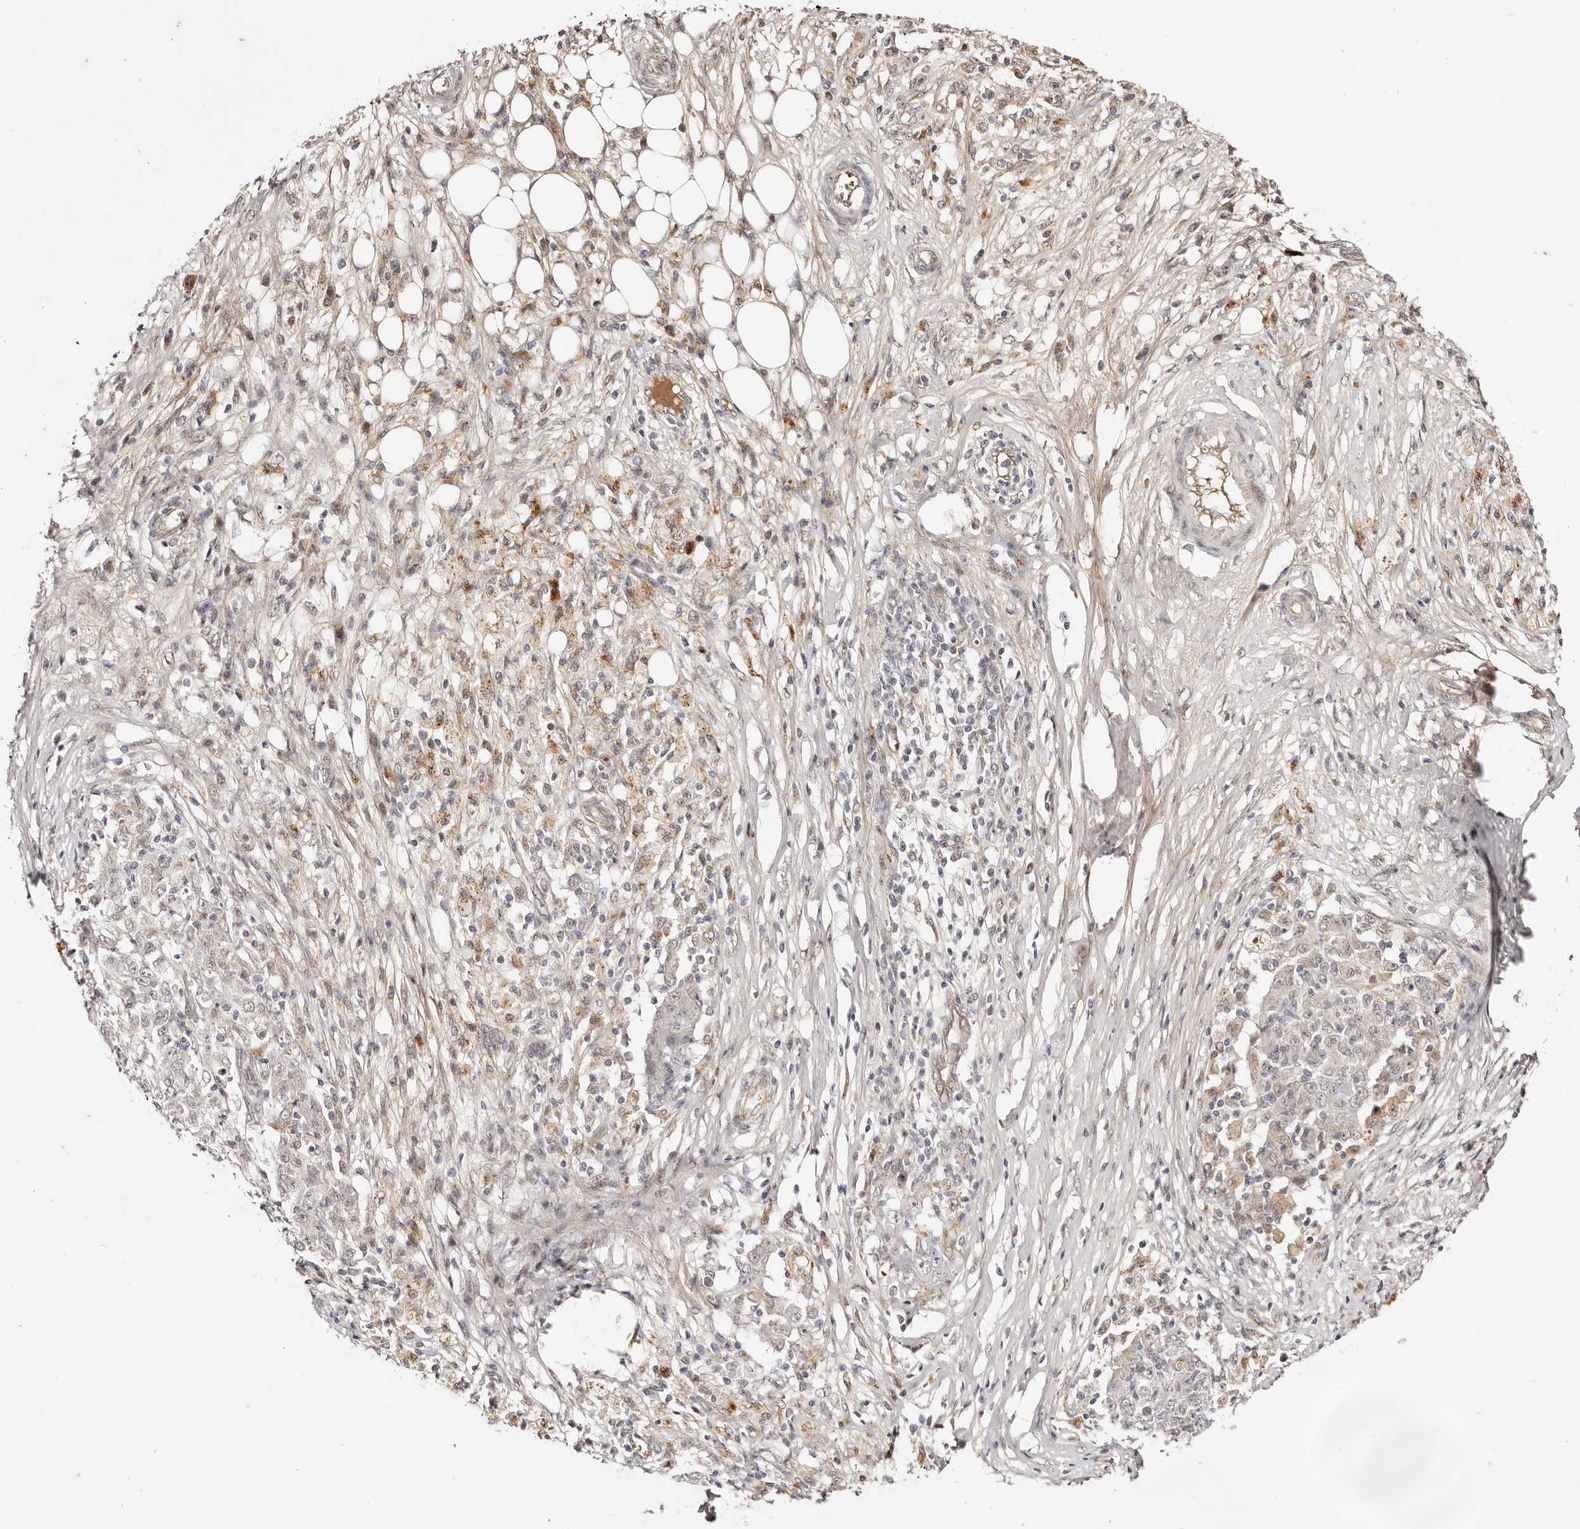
{"staining": {"intensity": "negative", "quantity": "none", "location": "none"}, "tissue": "ovarian cancer", "cell_type": "Tumor cells", "image_type": "cancer", "snomed": [{"axis": "morphology", "description": "Carcinoma, endometroid"}, {"axis": "topography", "description": "Ovary"}], "caption": "Tumor cells show no significant expression in ovarian cancer (endometroid carcinoma). (DAB immunohistochemistry with hematoxylin counter stain).", "gene": "WRN", "patient": {"sex": "female", "age": 42}}